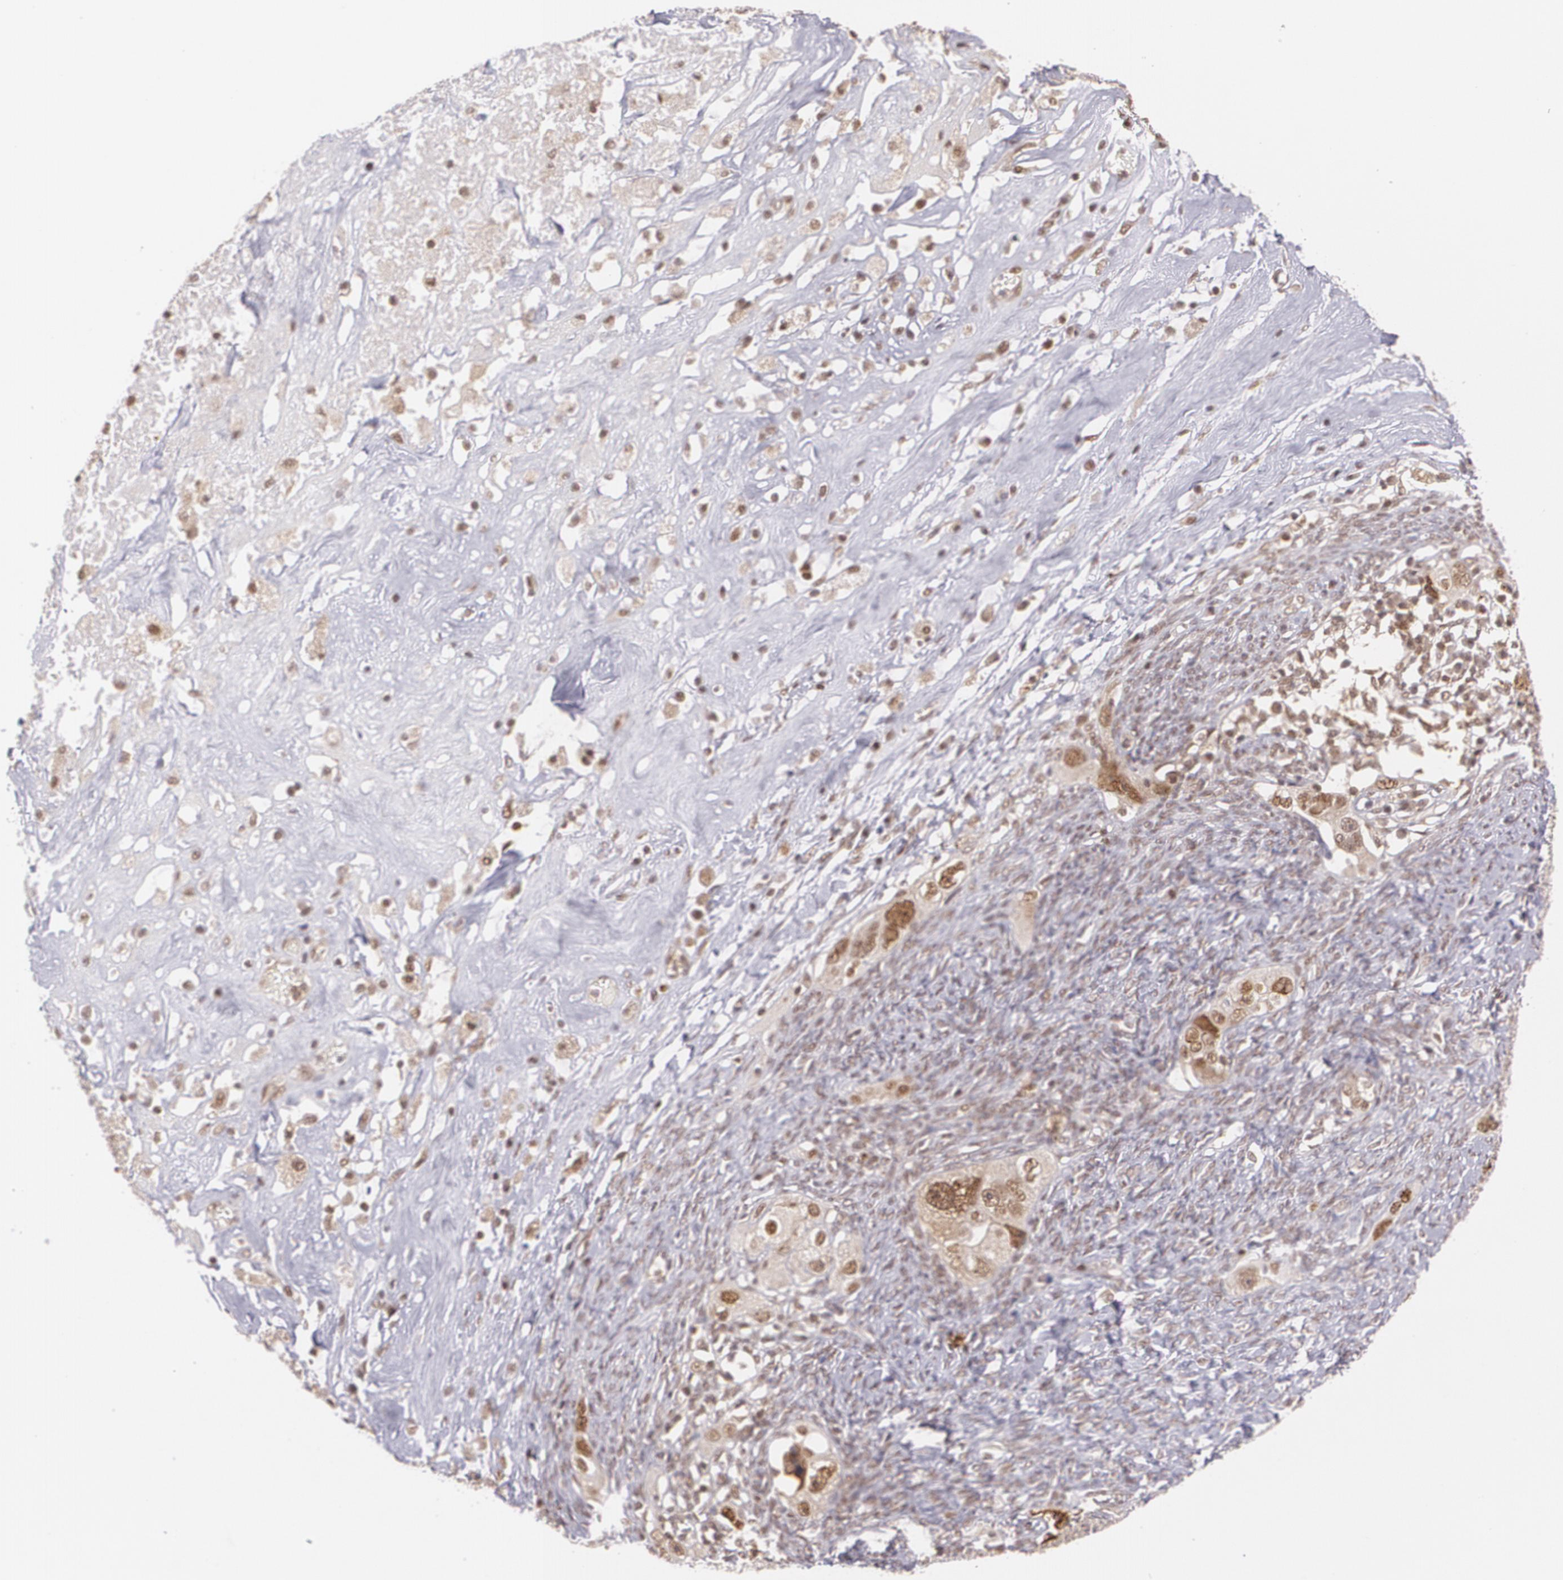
{"staining": {"intensity": "moderate", "quantity": "25%-75%", "location": "cytoplasmic/membranous,nuclear"}, "tissue": "ovarian cancer", "cell_type": "Tumor cells", "image_type": "cancer", "snomed": [{"axis": "morphology", "description": "Normal tissue, NOS"}, {"axis": "morphology", "description": "Cystadenocarcinoma, serous, NOS"}, {"axis": "topography", "description": "Ovary"}], "caption": "Immunohistochemistry micrograph of ovarian cancer (serous cystadenocarcinoma) stained for a protein (brown), which reveals medium levels of moderate cytoplasmic/membranous and nuclear positivity in approximately 25%-75% of tumor cells.", "gene": "CUL2", "patient": {"sex": "female", "age": 62}}